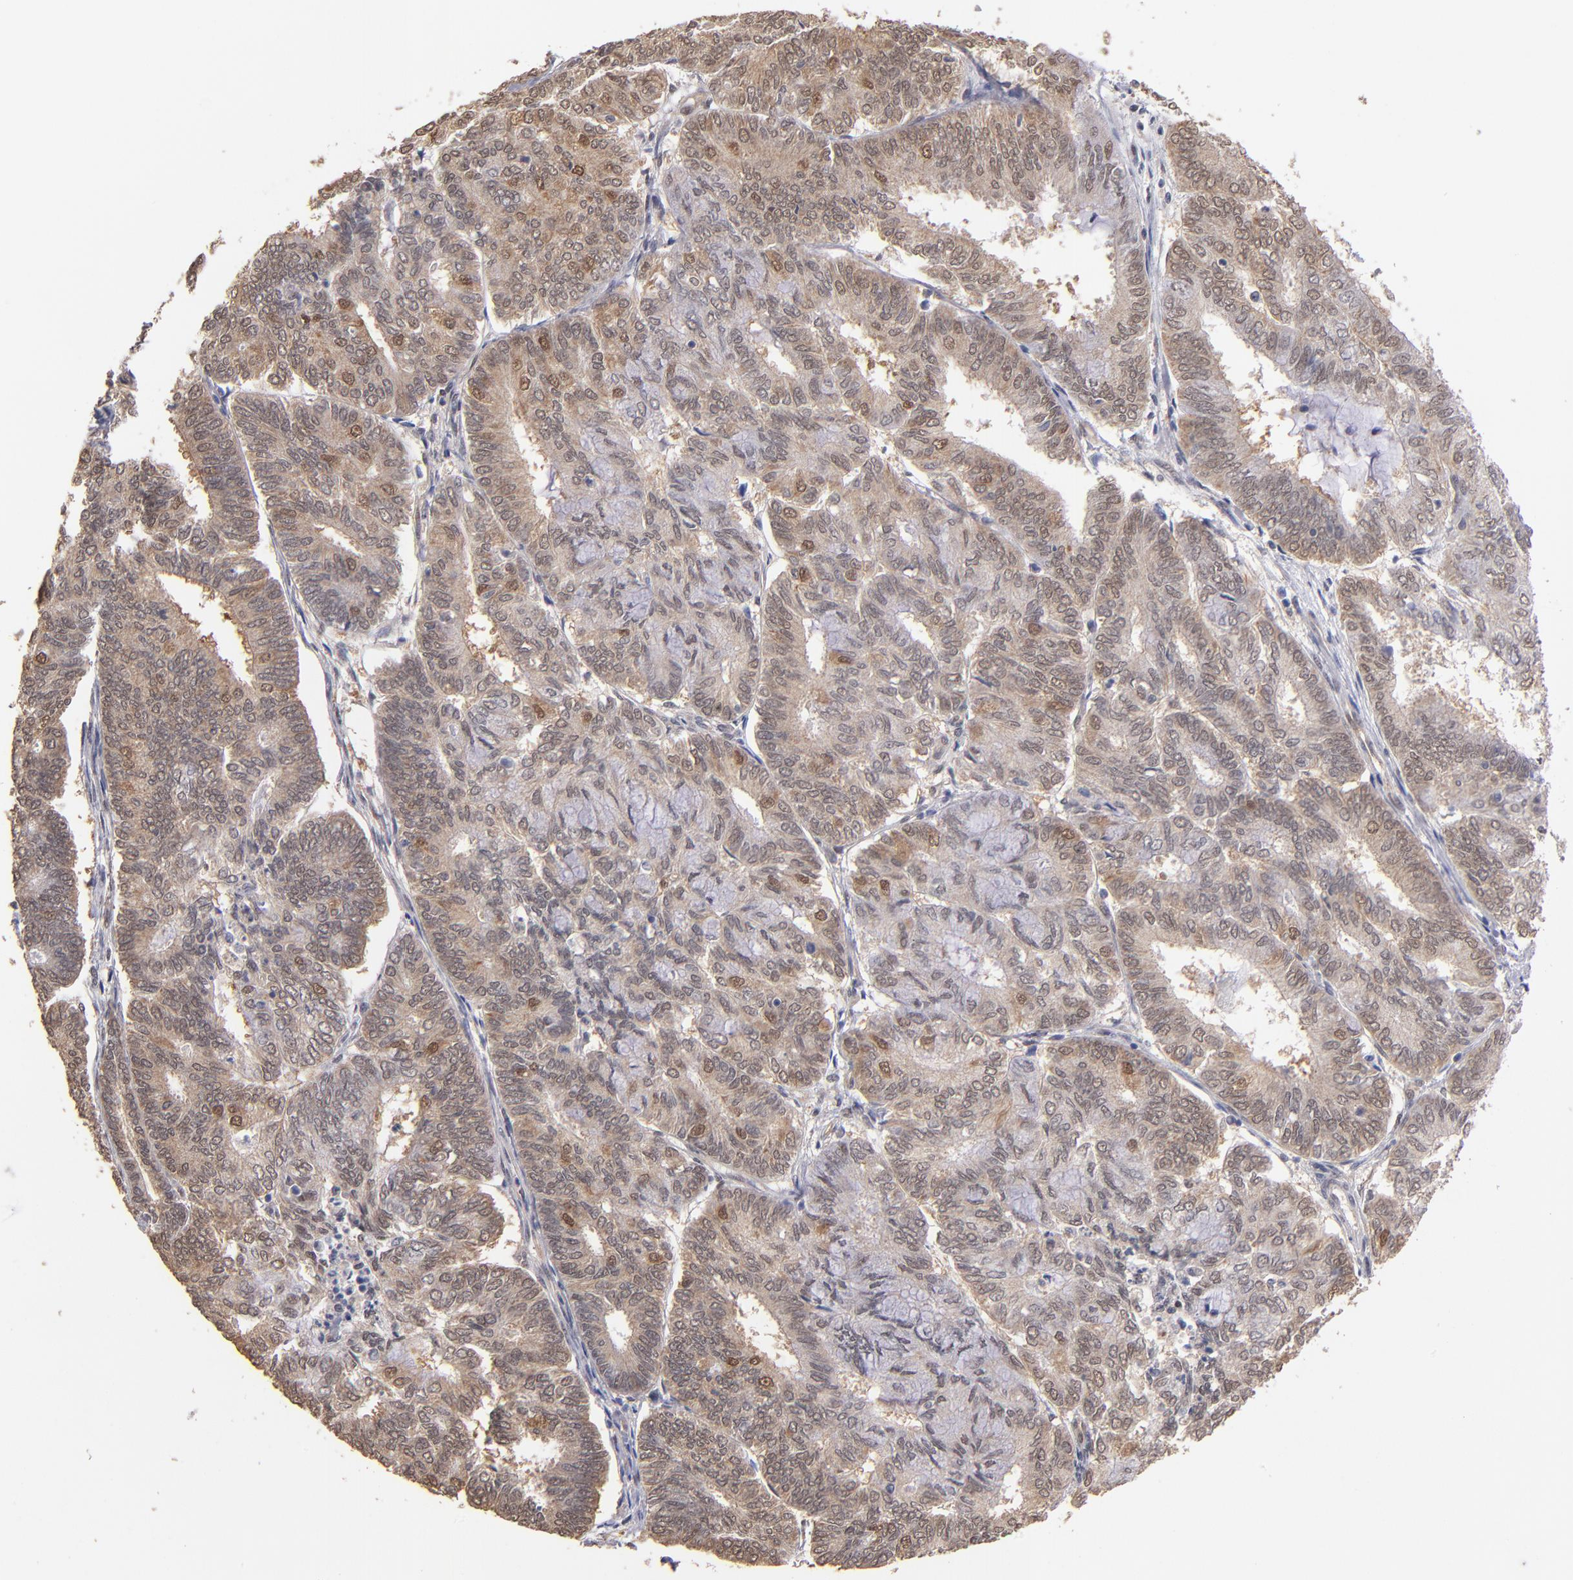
{"staining": {"intensity": "weak", "quantity": "25%-75%", "location": "cytoplasmic/membranous,nuclear"}, "tissue": "endometrial cancer", "cell_type": "Tumor cells", "image_type": "cancer", "snomed": [{"axis": "morphology", "description": "Adenocarcinoma, NOS"}, {"axis": "topography", "description": "Endometrium"}], "caption": "Protein staining of endometrial cancer tissue reveals weak cytoplasmic/membranous and nuclear staining in about 25%-75% of tumor cells.", "gene": "PSMD10", "patient": {"sex": "female", "age": 59}}